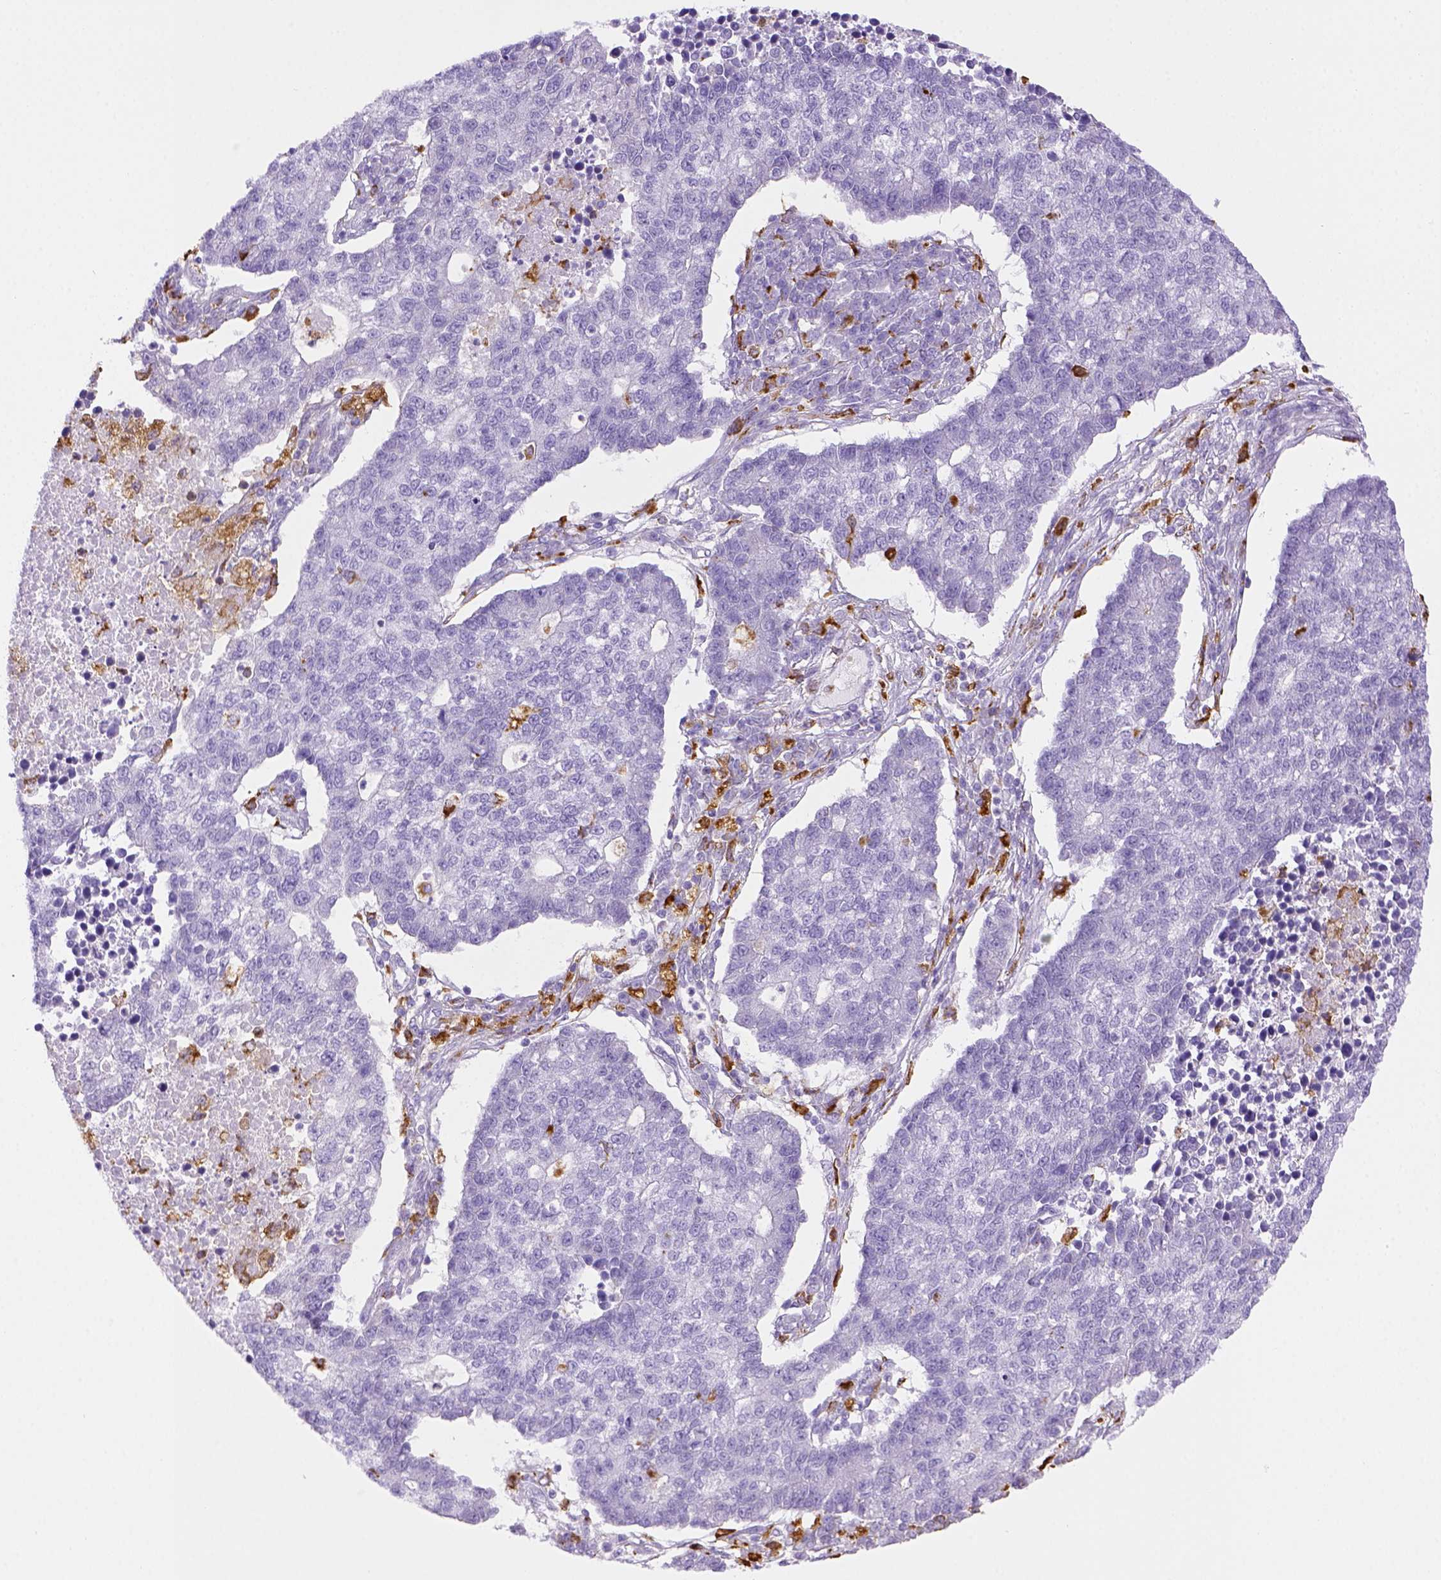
{"staining": {"intensity": "negative", "quantity": "none", "location": "none"}, "tissue": "lung cancer", "cell_type": "Tumor cells", "image_type": "cancer", "snomed": [{"axis": "morphology", "description": "Adenocarcinoma, NOS"}, {"axis": "topography", "description": "Lung"}], "caption": "An immunohistochemistry histopathology image of lung cancer (adenocarcinoma) is shown. There is no staining in tumor cells of lung cancer (adenocarcinoma). (IHC, brightfield microscopy, high magnification).", "gene": "CD68", "patient": {"sex": "male", "age": 57}}